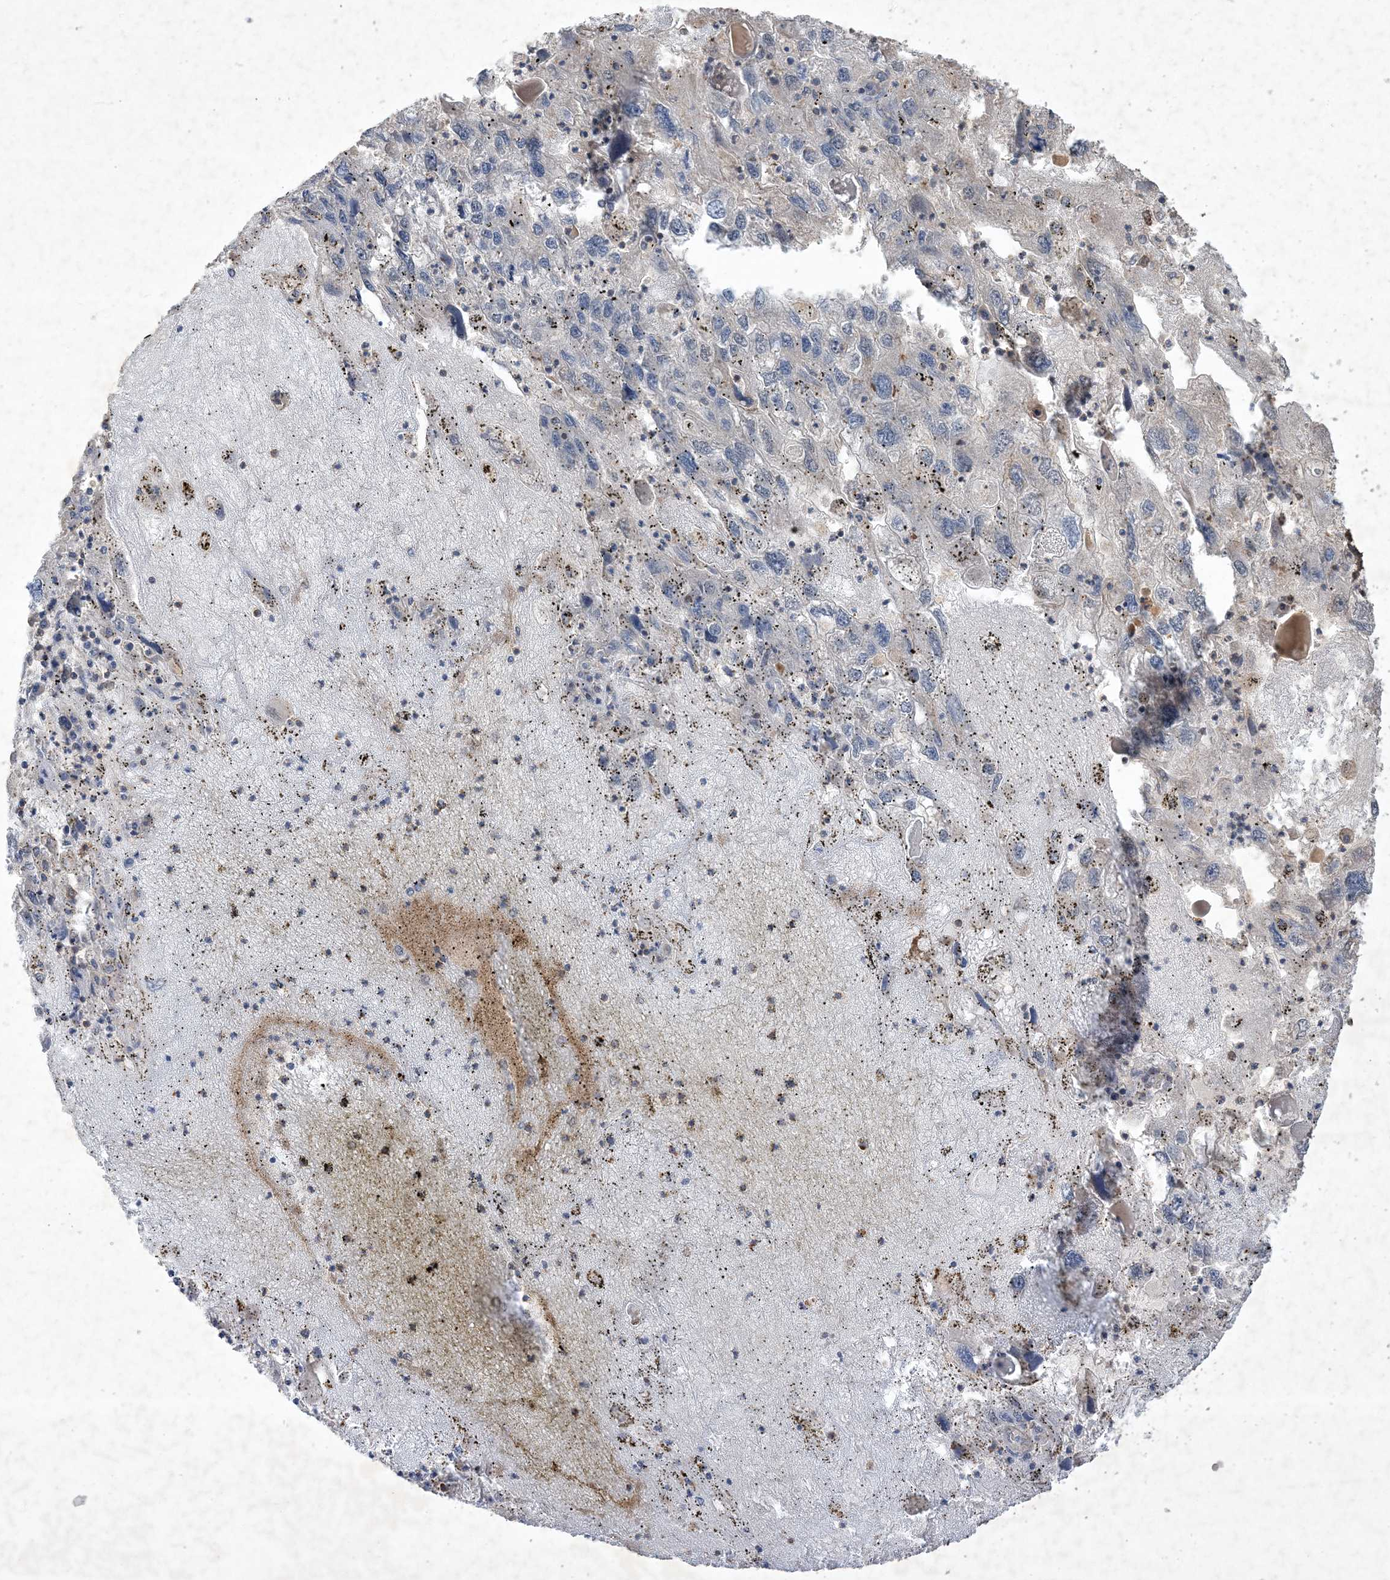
{"staining": {"intensity": "negative", "quantity": "none", "location": "none"}, "tissue": "endometrial cancer", "cell_type": "Tumor cells", "image_type": "cancer", "snomed": [{"axis": "morphology", "description": "Adenocarcinoma, NOS"}, {"axis": "topography", "description": "Endometrium"}], "caption": "This is an immunohistochemistry (IHC) image of human endometrial adenocarcinoma. There is no expression in tumor cells.", "gene": "PRRT3", "patient": {"sex": "female", "age": 49}}